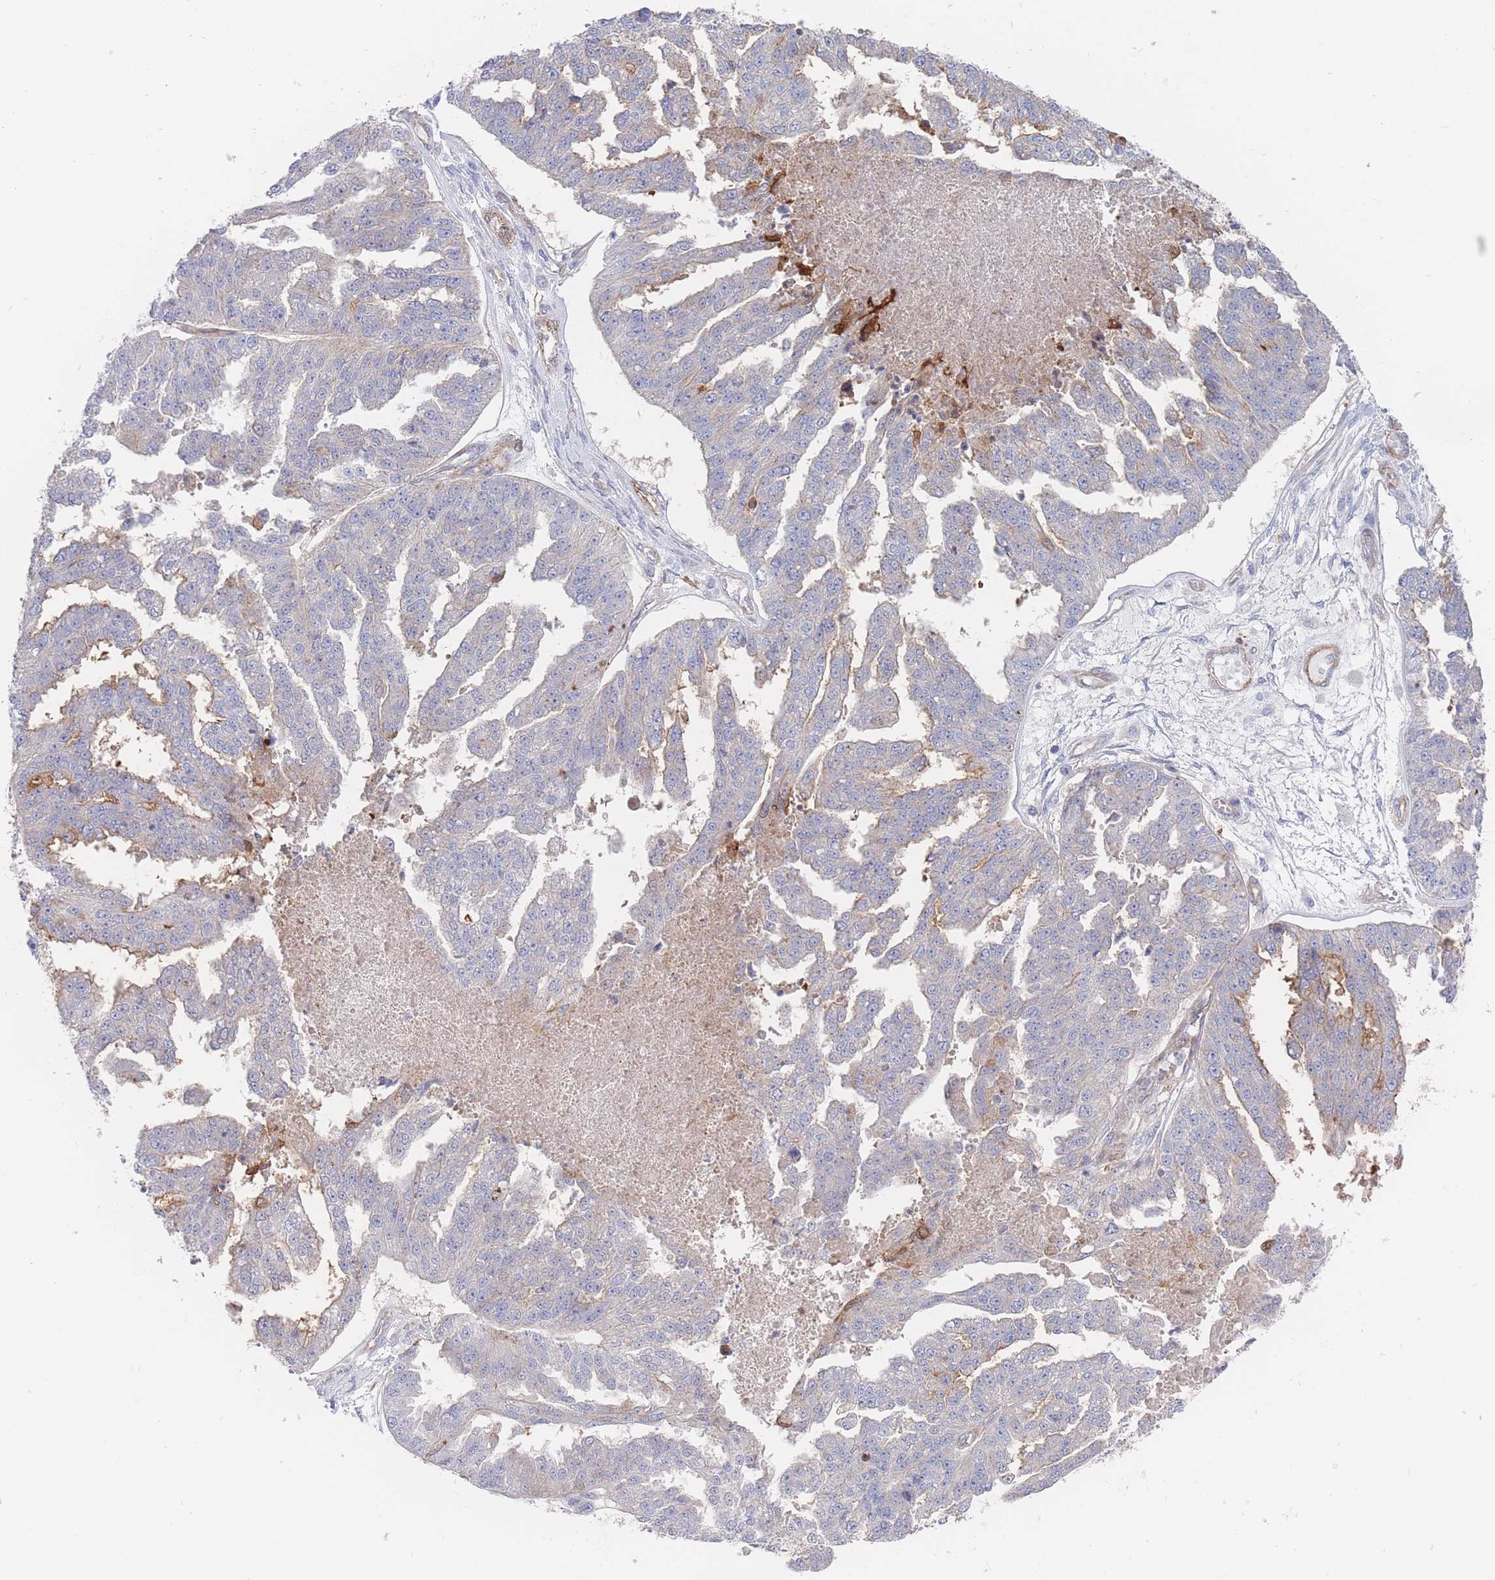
{"staining": {"intensity": "negative", "quantity": "none", "location": "none"}, "tissue": "ovarian cancer", "cell_type": "Tumor cells", "image_type": "cancer", "snomed": [{"axis": "morphology", "description": "Cystadenocarcinoma, serous, NOS"}, {"axis": "topography", "description": "Ovary"}], "caption": "An immunohistochemistry (IHC) image of ovarian cancer (serous cystadenocarcinoma) is shown. There is no staining in tumor cells of ovarian cancer (serous cystadenocarcinoma).", "gene": "G6PC1", "patient": {"sex": "female", "age": 58}}